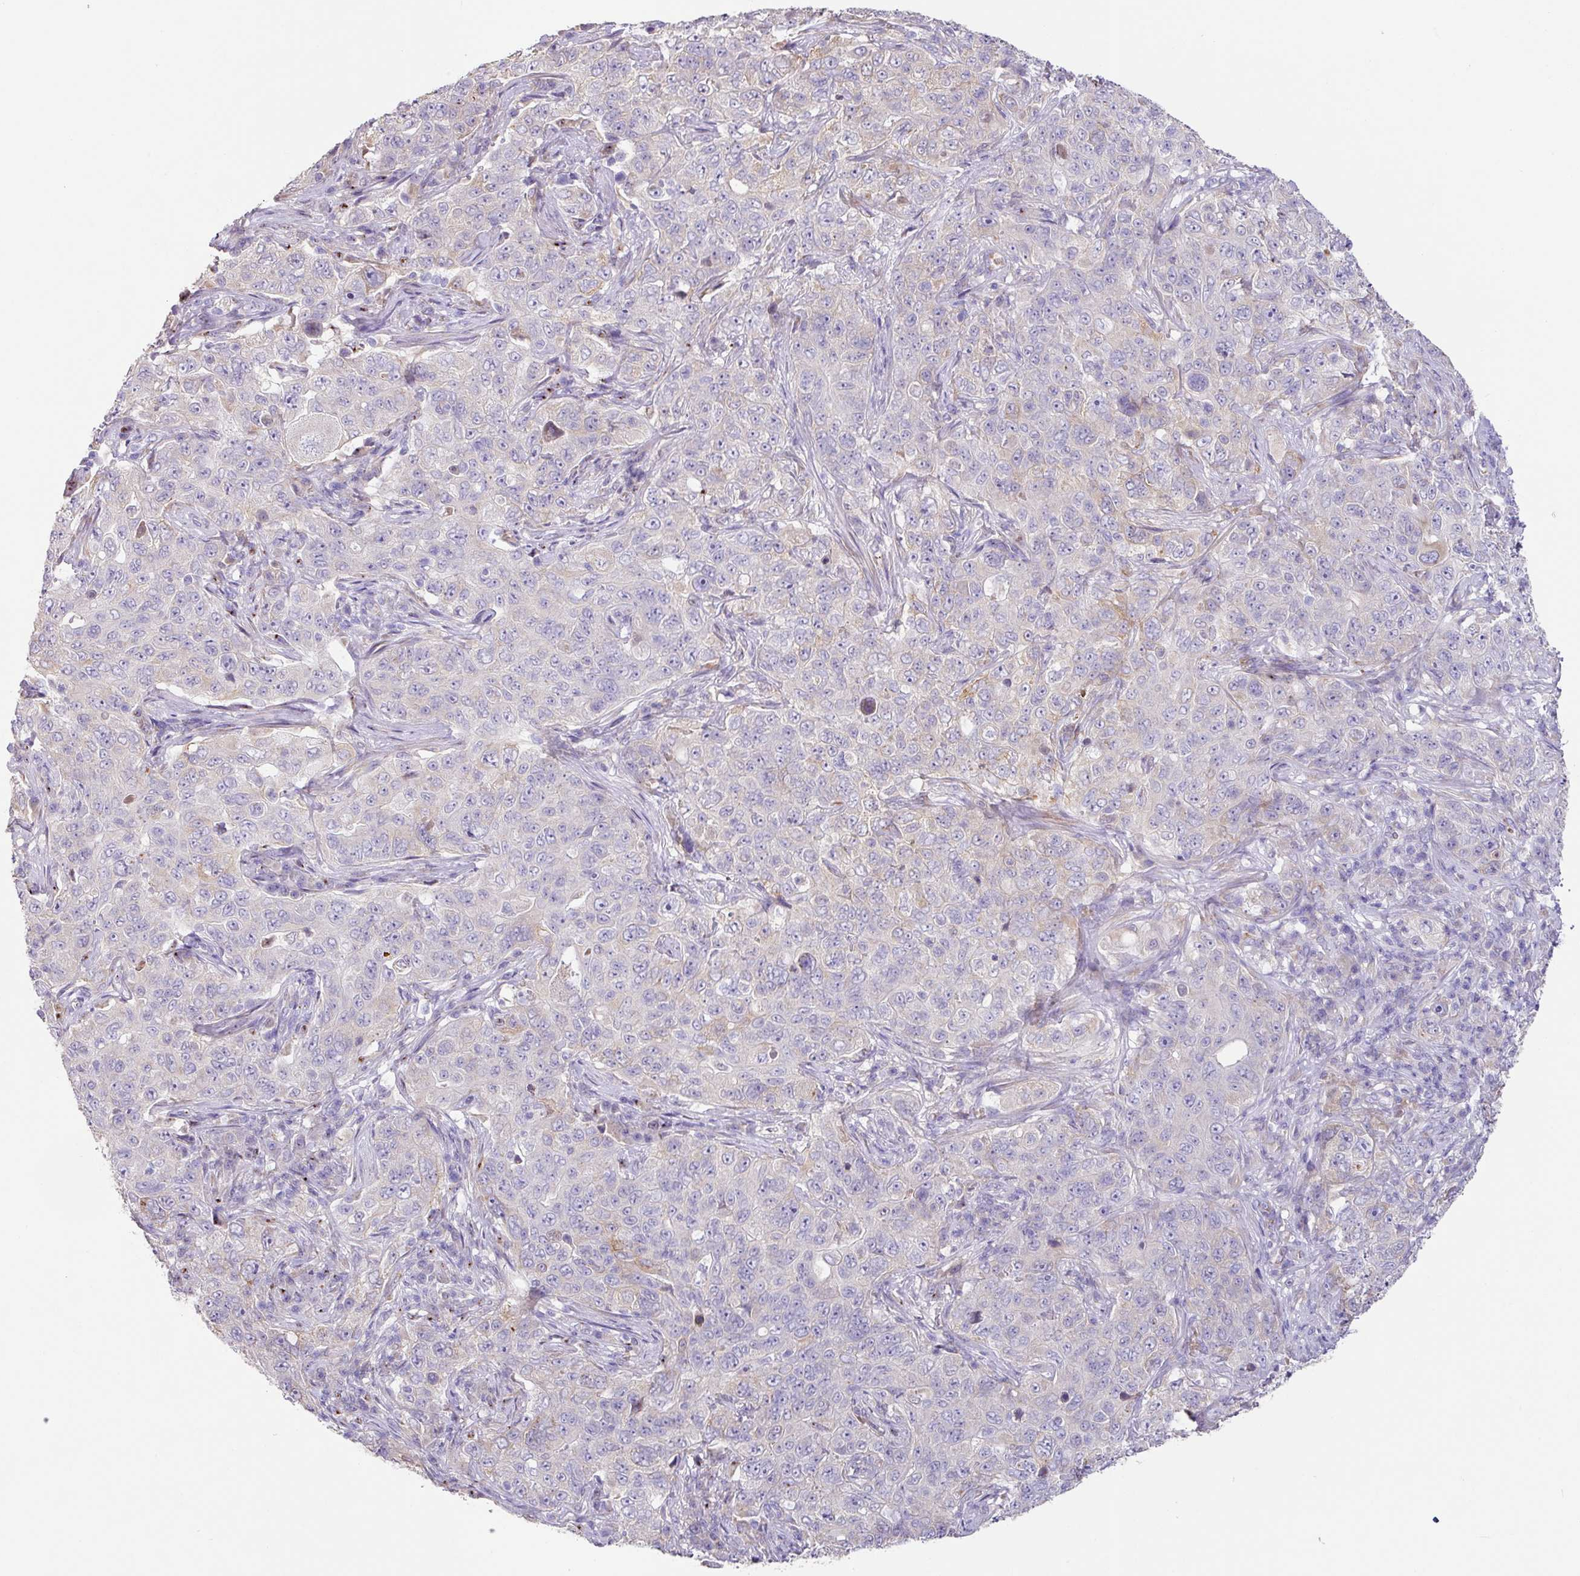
{"staining": {"intensity": "weak", "quantity": "<25%", "location": "cytoplasmic/membranous"}, "tissue": "pancreatic cancer", "cell_type": "Tumor cells", "image_type": "cancer", "snomed": [{"axis": "morphology", "description": "Adenocarcinoma, NOS"}, {"axis": "topography", "description": "Pancreas"}], "caption": "Immunohistochemistry micrograph of neoplastic tissue: pancreatic cancer (adenocarcinoma) stained with DAB (3,3'-diaminobenzidine) demonstrates no significant protein staining in tumor cells.", "gene": "ZG16", "patient": {"sex": "male", "age": 68}}